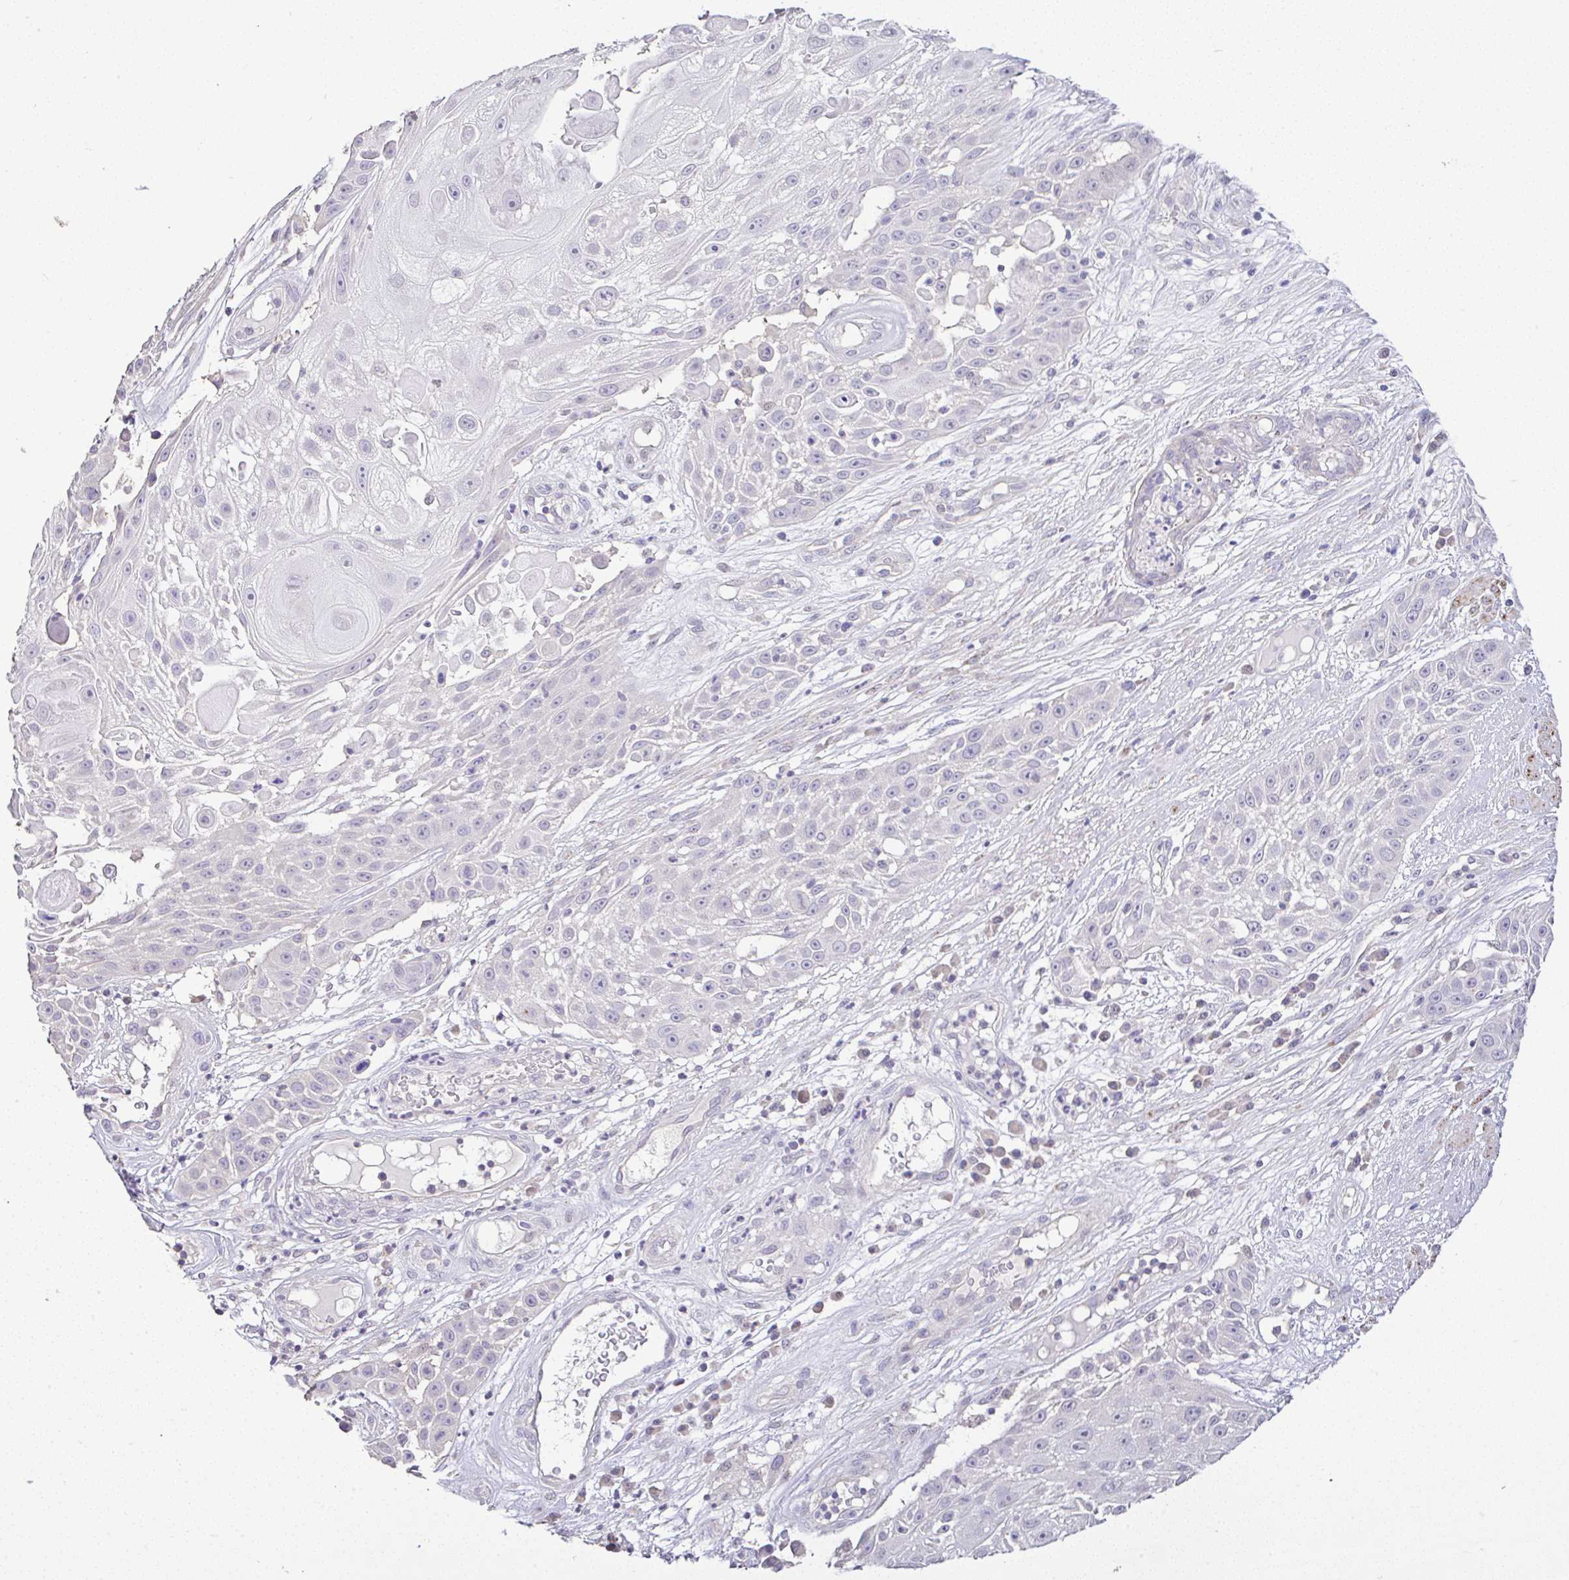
{"staining": {"intensity": "negative", "quantity": "none", "location": "none"}, "tissue": "skin cancer", "cell_type": "Tumor cells", "image_type": "cancer", "snomed": [{"axis": "morphology", "description": "Squamous cell carcinoma, NOS"}, {"axis": "topography", "description": "Skin"}], "caption": "Immunohistochemistry image of neoplastic tissue: squamous cell carcinoma (skin) stained with DAB demonstrates no significant protein positivity in tumor cells.", "gene": "CTU1", "patient": {"sex": "female", "age": 86}}